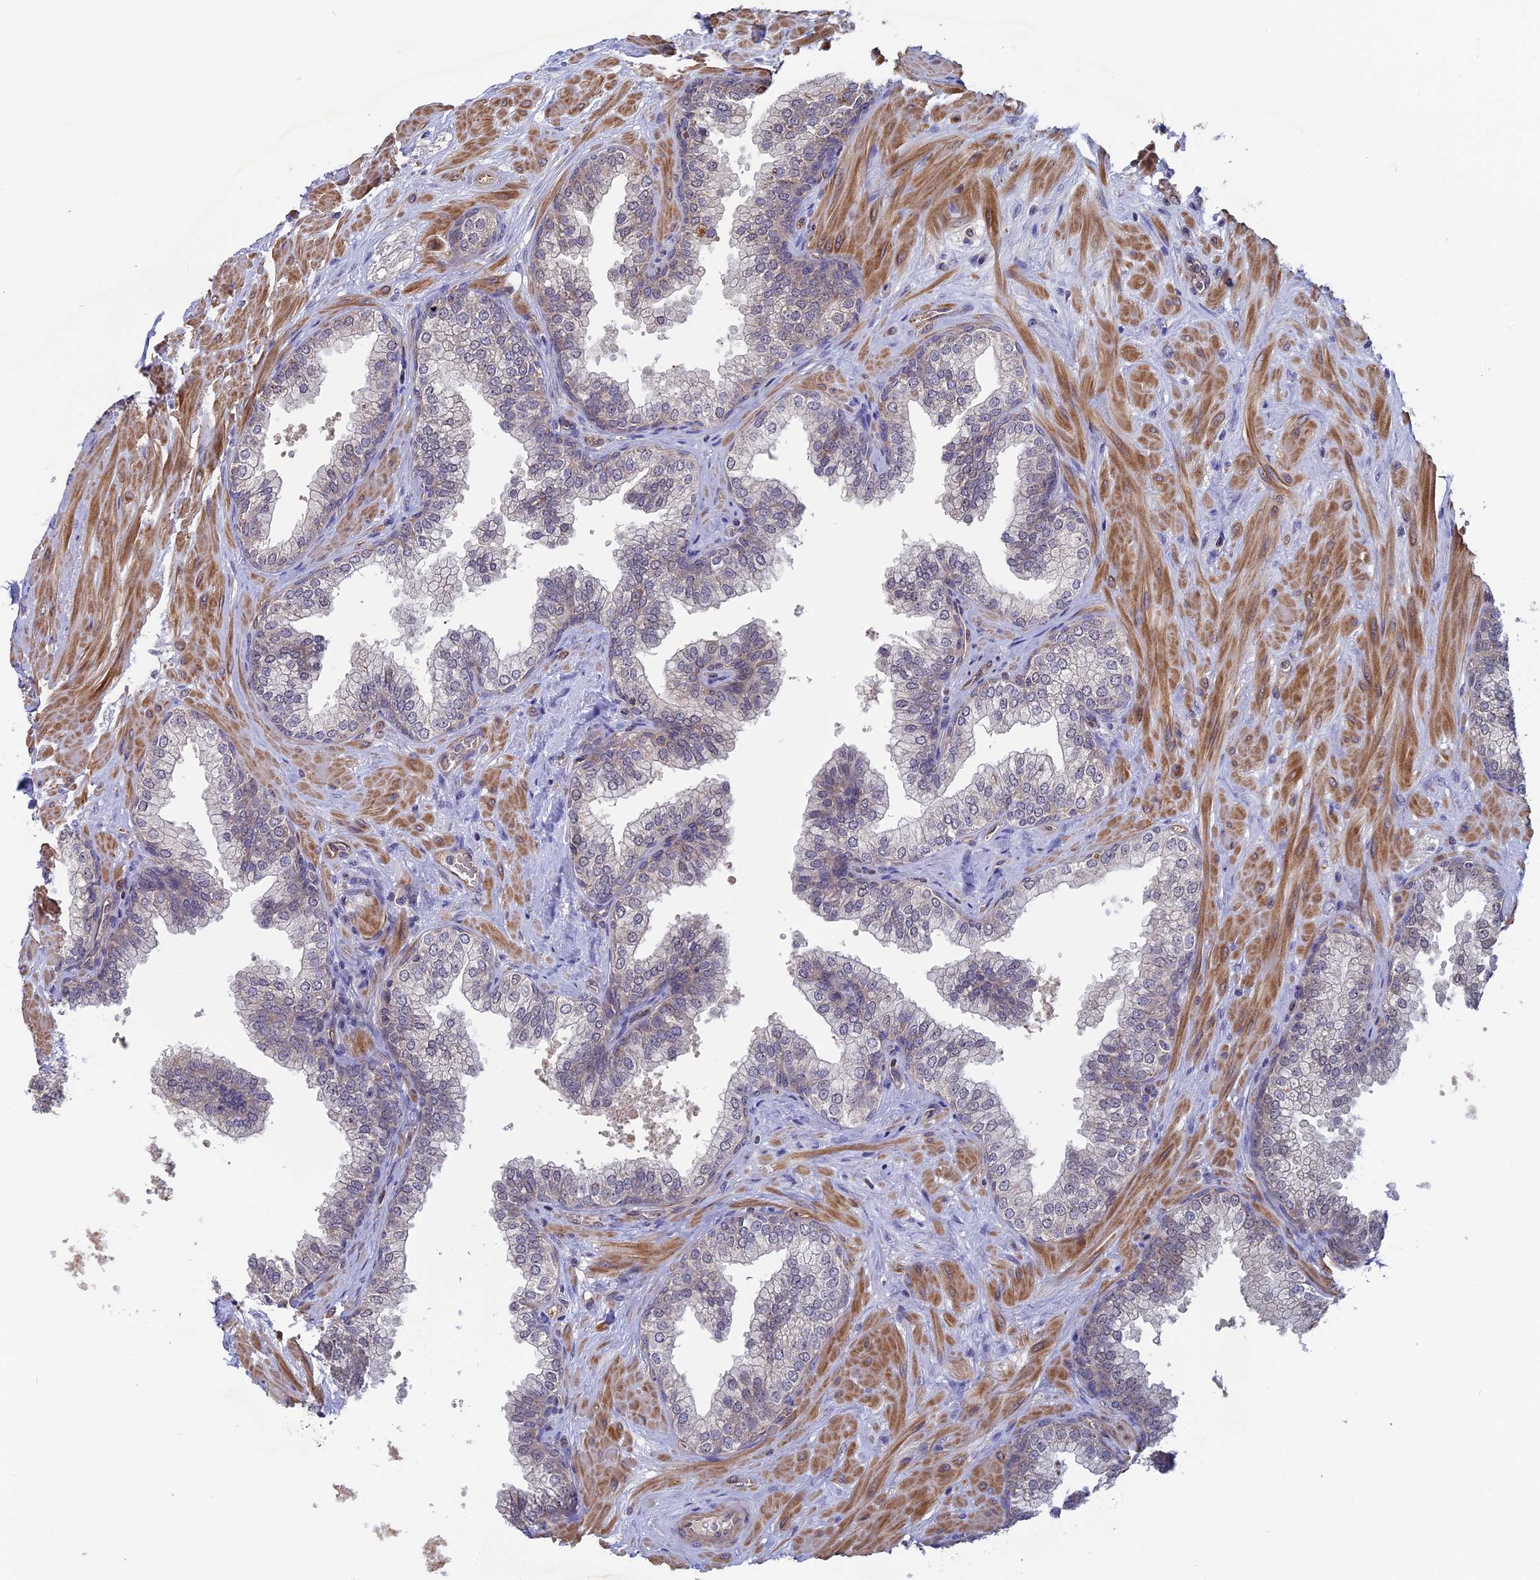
{"staining": {"intensity": "negative", "quantity": "none", "location": "none"}, "tissue": "prostate", "cell_type": "Glandular cells", "image_type": "normal", "snomed": [{"axis": "morphology", "description": "Normal tissue, NOS"}, {"axis": "topography", "description": "Prostate"}], "caption": "The IHC histopathology image has no significant staining in glandular cells of prostate. (DAB (3,3'-diaminobenzidine) immunohistochemistry visualized using brightfield microscopy, high magnification).", "gene": "FAM98C", "patient": {"sex": "male", "age": 60}}